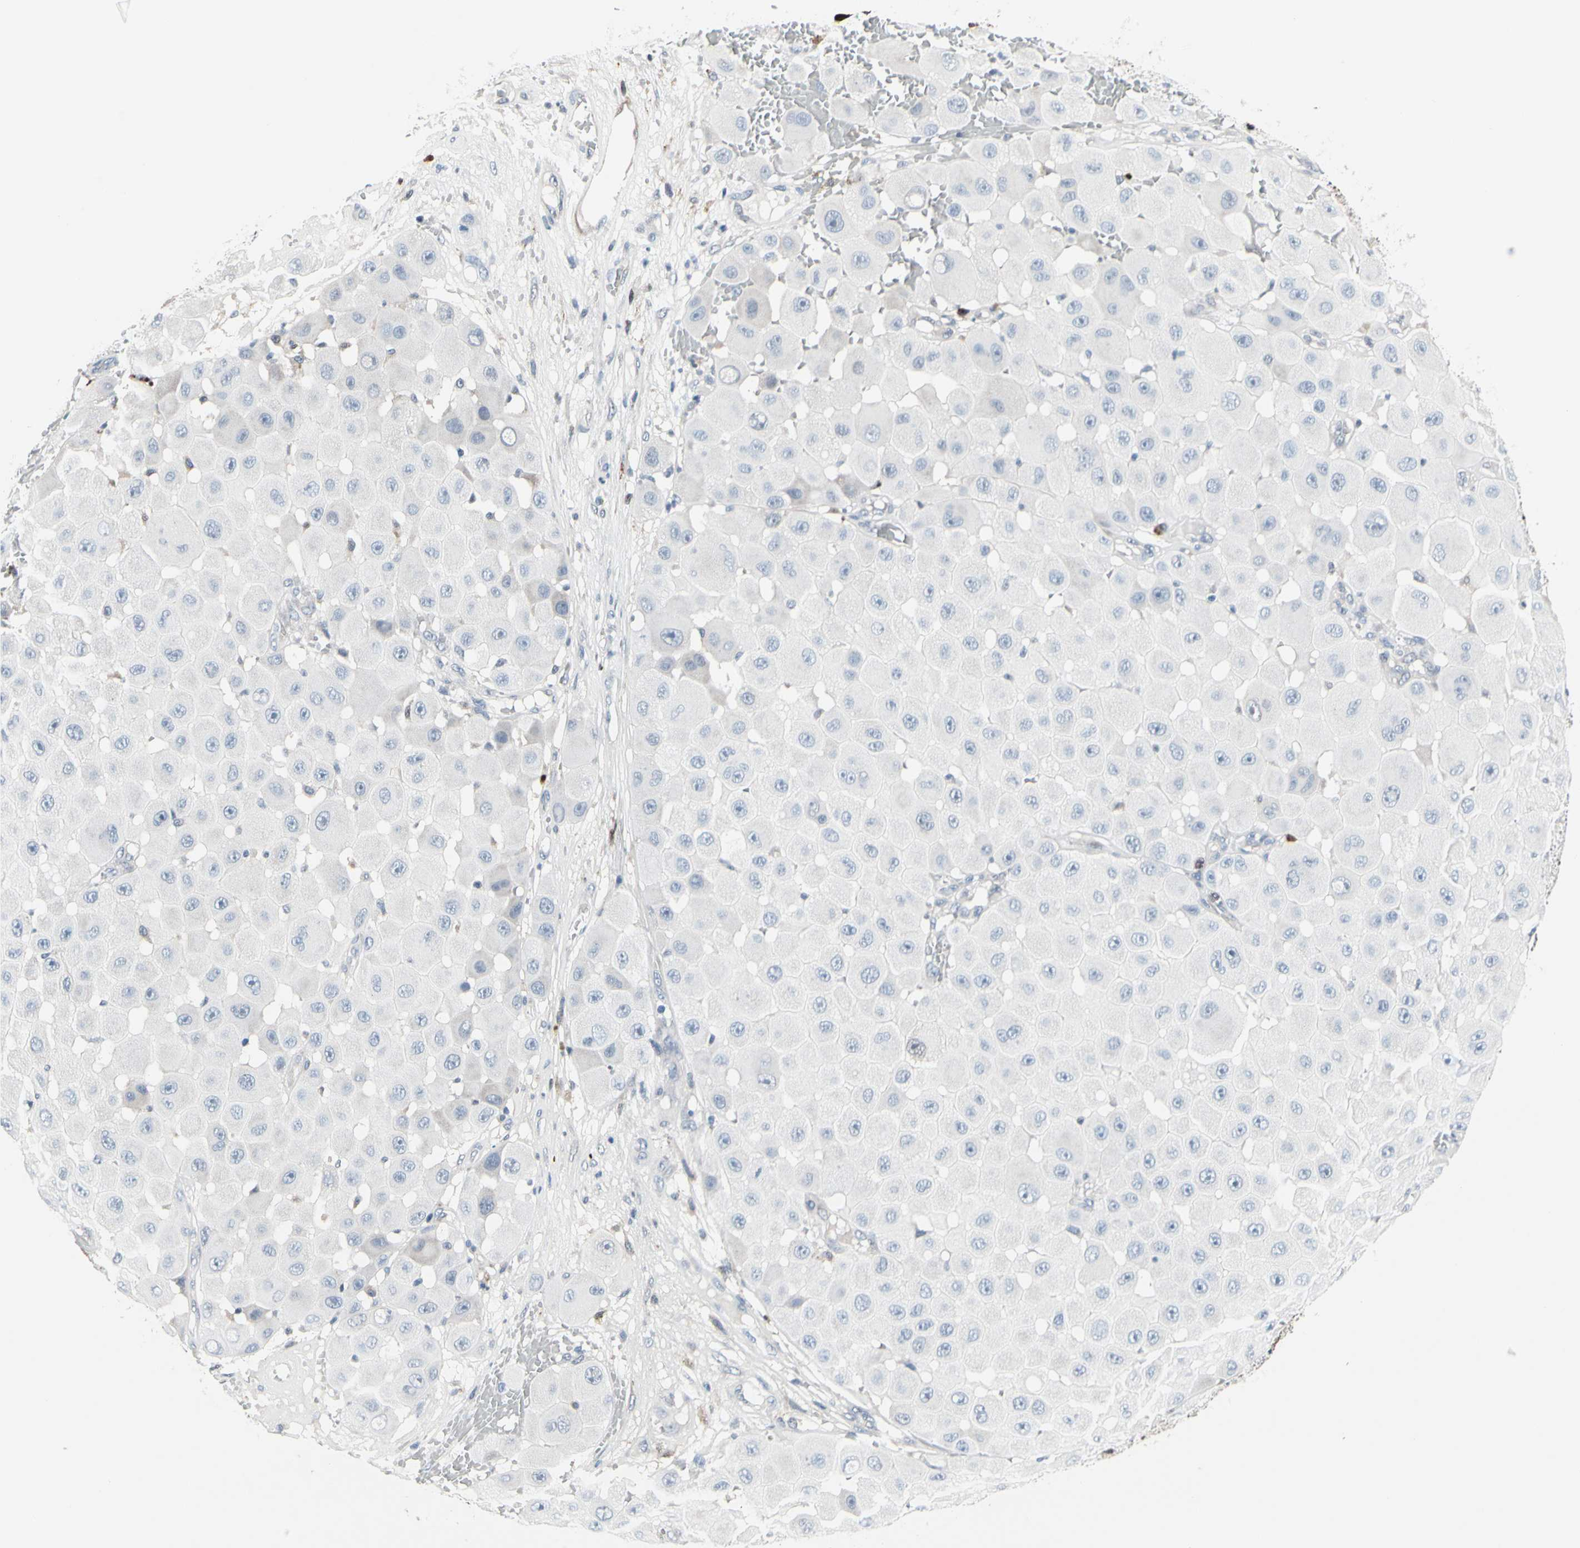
{"staining": {"intensity": "negative", "quantity": "none", "location": "none"}, "tissue": "melanoma", "cell_type": "Tumor cells", "image_type": "cancer", "snomed": [{"axis": "morphology", "description": "Malignant melanoma, NOS"}, {"axis": "topography", "description": "Skin"}], "caption": "An image of human melanoma is negative for staining in tumor cells.", "gene": "TXN", "patient": {"sex": "female", "age": 81}}